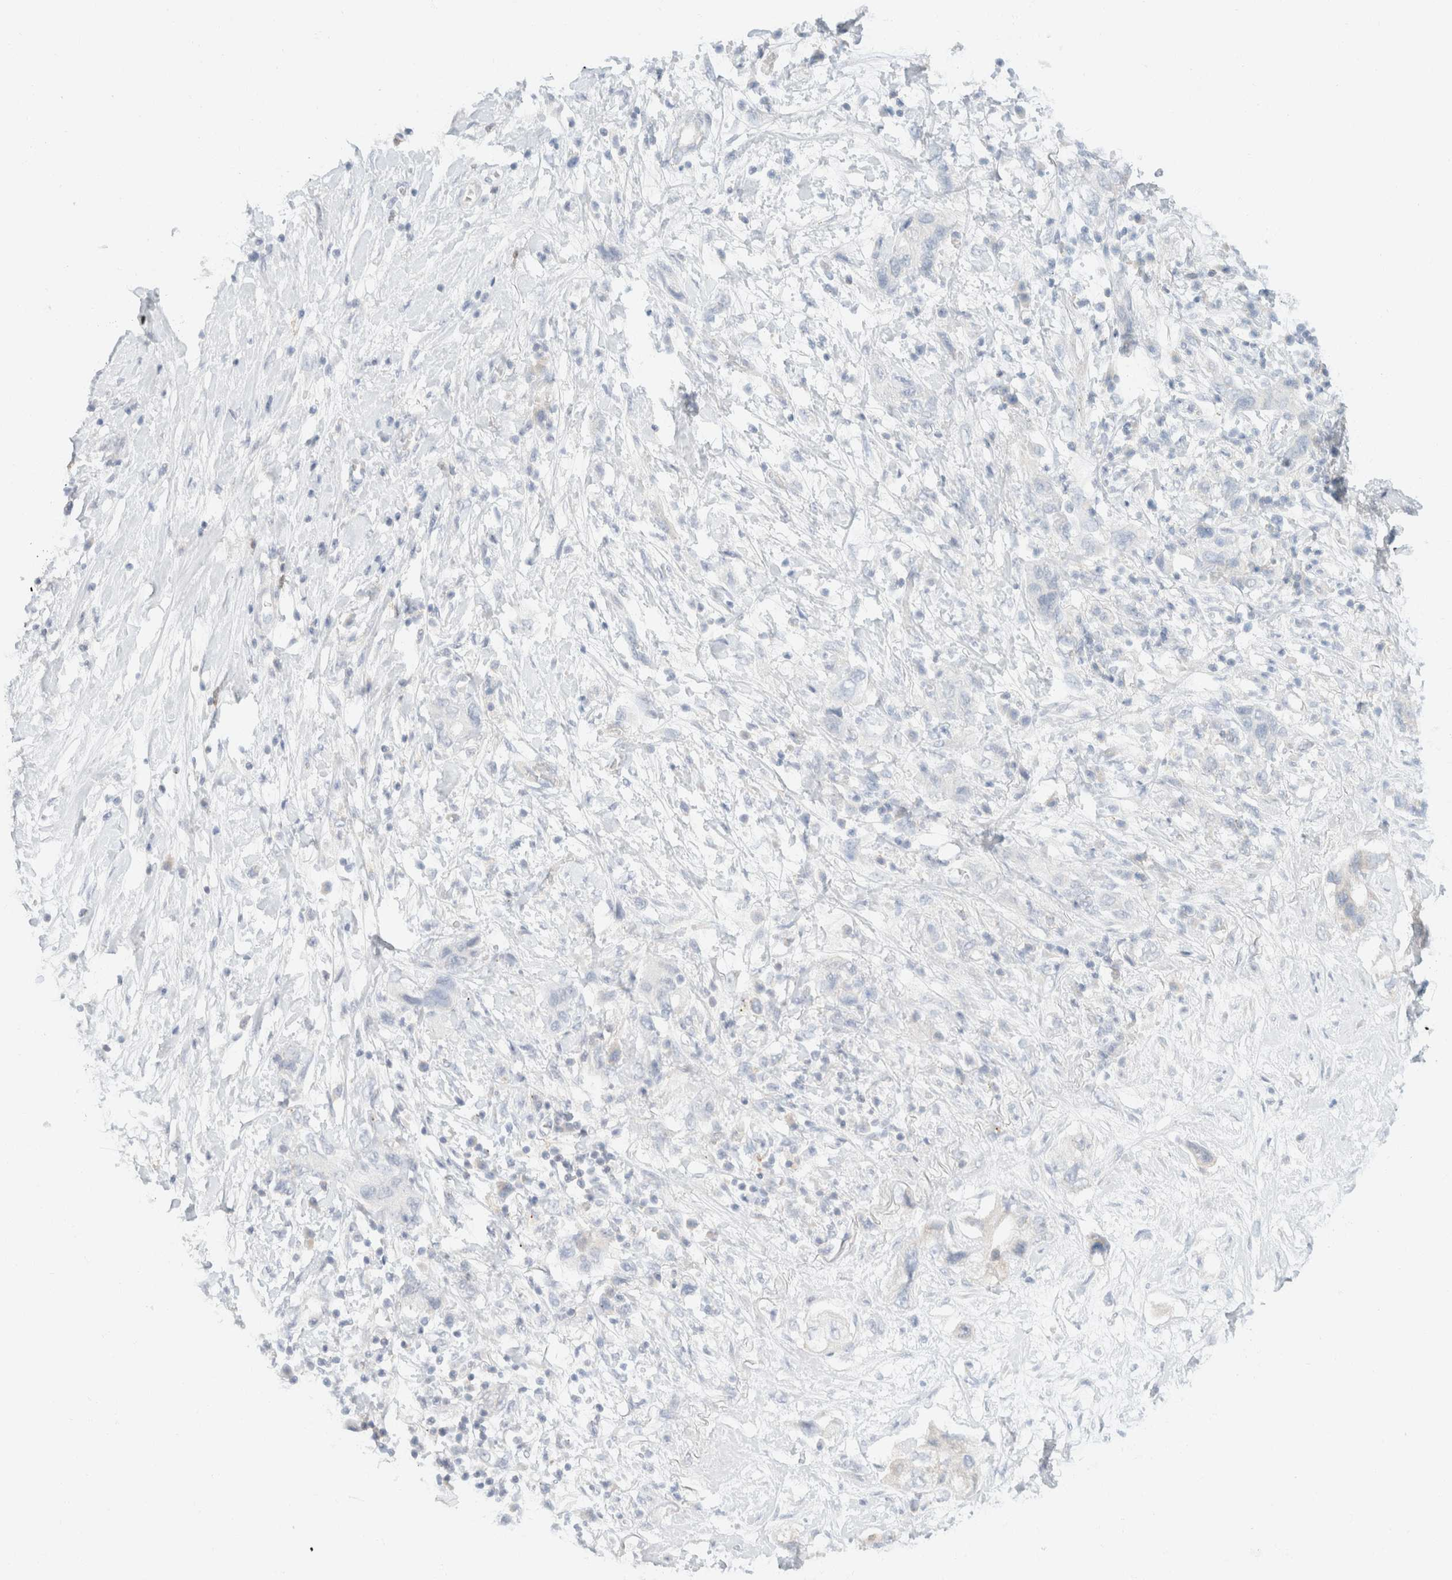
{"staining": {"intensity": "weak", "quantity": "<25%", "location": "cytoplasmic/membranous"}, "tissue": "pancreatic cancer", "cell_type": "Tumor cells", "image_type": "cancer", "snomed": [{"axis": "morphology", "description": "Adenocarcinoma, NOS"}, {"axis": "topography", "description": "Pancreas"}], "caption": "Immunohistochemical staining of adenocarcinoma (pancreatic) shows no significant staining in tumor cells.", "gene": "SH3GLB2", "patient": {"sex": "female", "age": 73}}